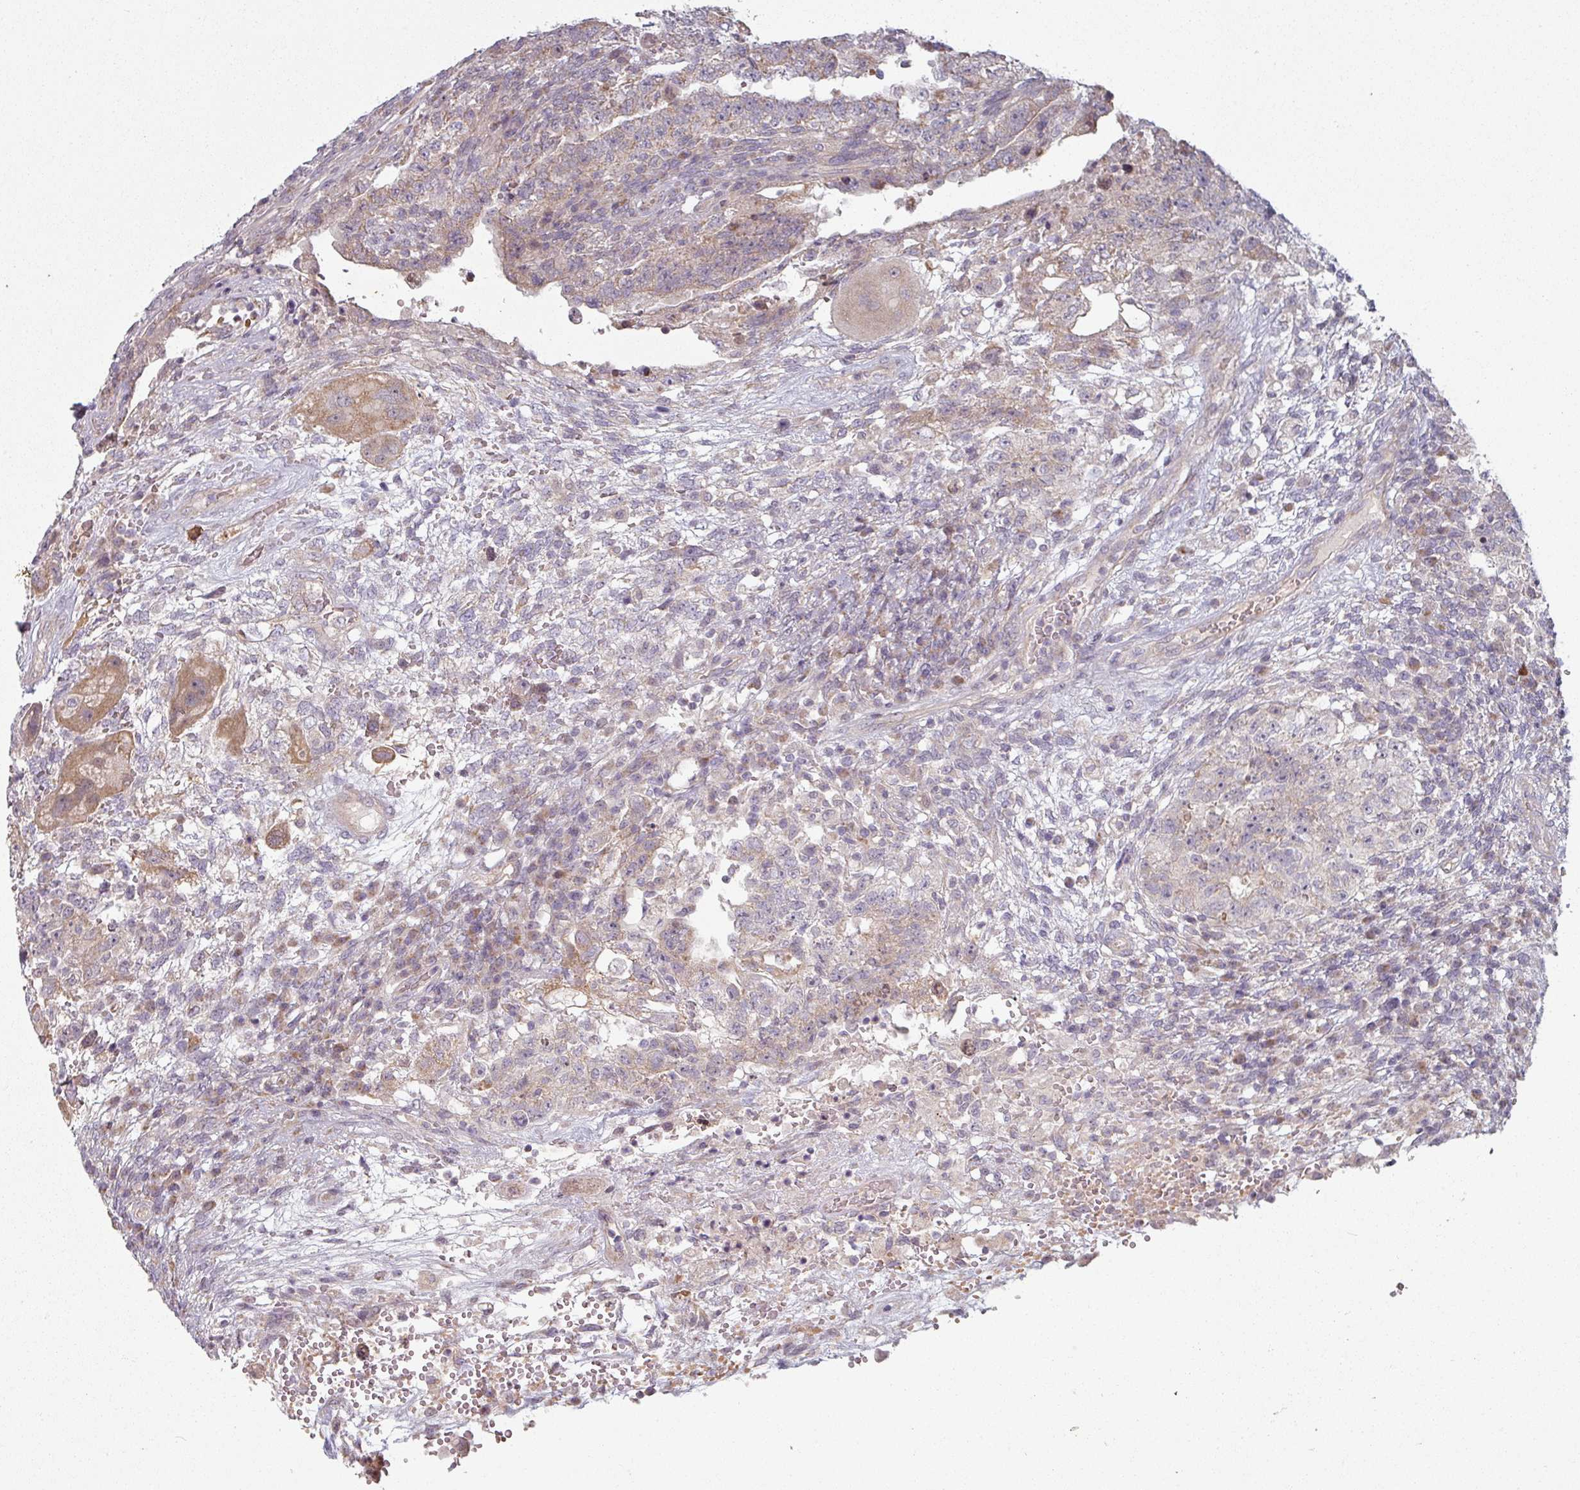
{"staining": {"intensity": "weak", "quantity": "25%-75%", "location": "cytoplasmic/membranous"}, "tissue": "testis cancer", "cell_type": "Tumor cells", "image_type": "cancer", "snomed": [{"axis": "morphology", "description": "Carcinoma, Embryonal, NOS"}, {"axis": "topography", "description": "Testis"}], "caption": "Protein staining of embryonal carcinoma (testis) tissue demonstrates weak cytoplasmic/membranous expression in about 25%-75% of tumor cells.", "gene": "PLEKHJ1", "patient": {"sex": "male", "age": 26}}